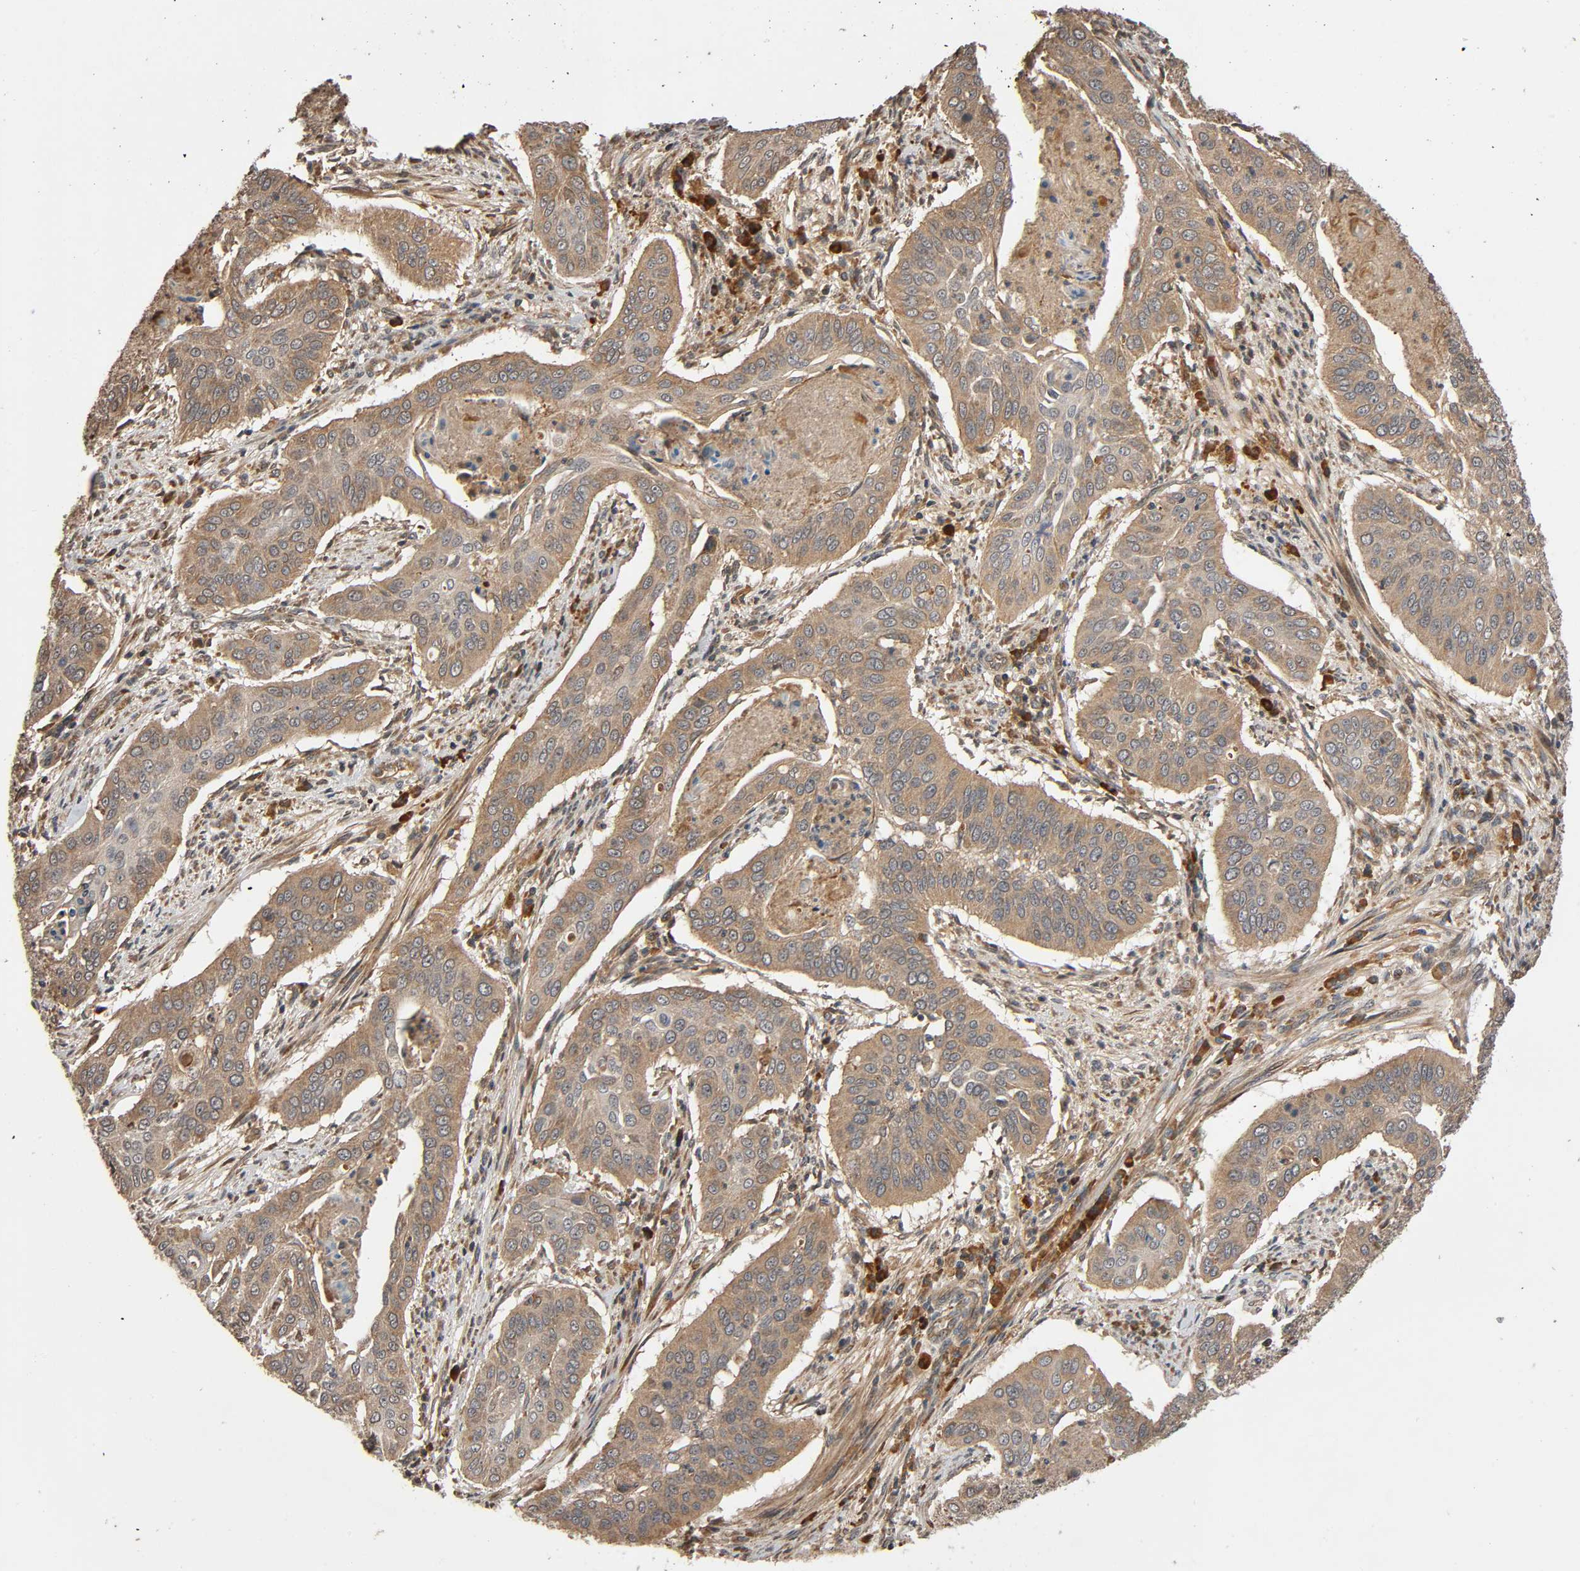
{"staining": {"intensity": "moderate", "quantity": ">75%", "location": "cytoplasmic/membranous"}, "tissue": "cervical cancer", "cell_type": "Tumor cells", "image_type": "cancer", "snomed": [{"axis": "morphology", "description": "Squamous cell carcinoma, NOS"}, {"axis": "topography", "description": "Cervix"}], "caption": "Immunohistochemical staining of human cervical cancer reveals medium levels of moderate cytoplasmic/membranous expression in approximately >75% of tumor cells.", "gene": "MAP3K8", "patient": {"sex": "female", "age": 39}}